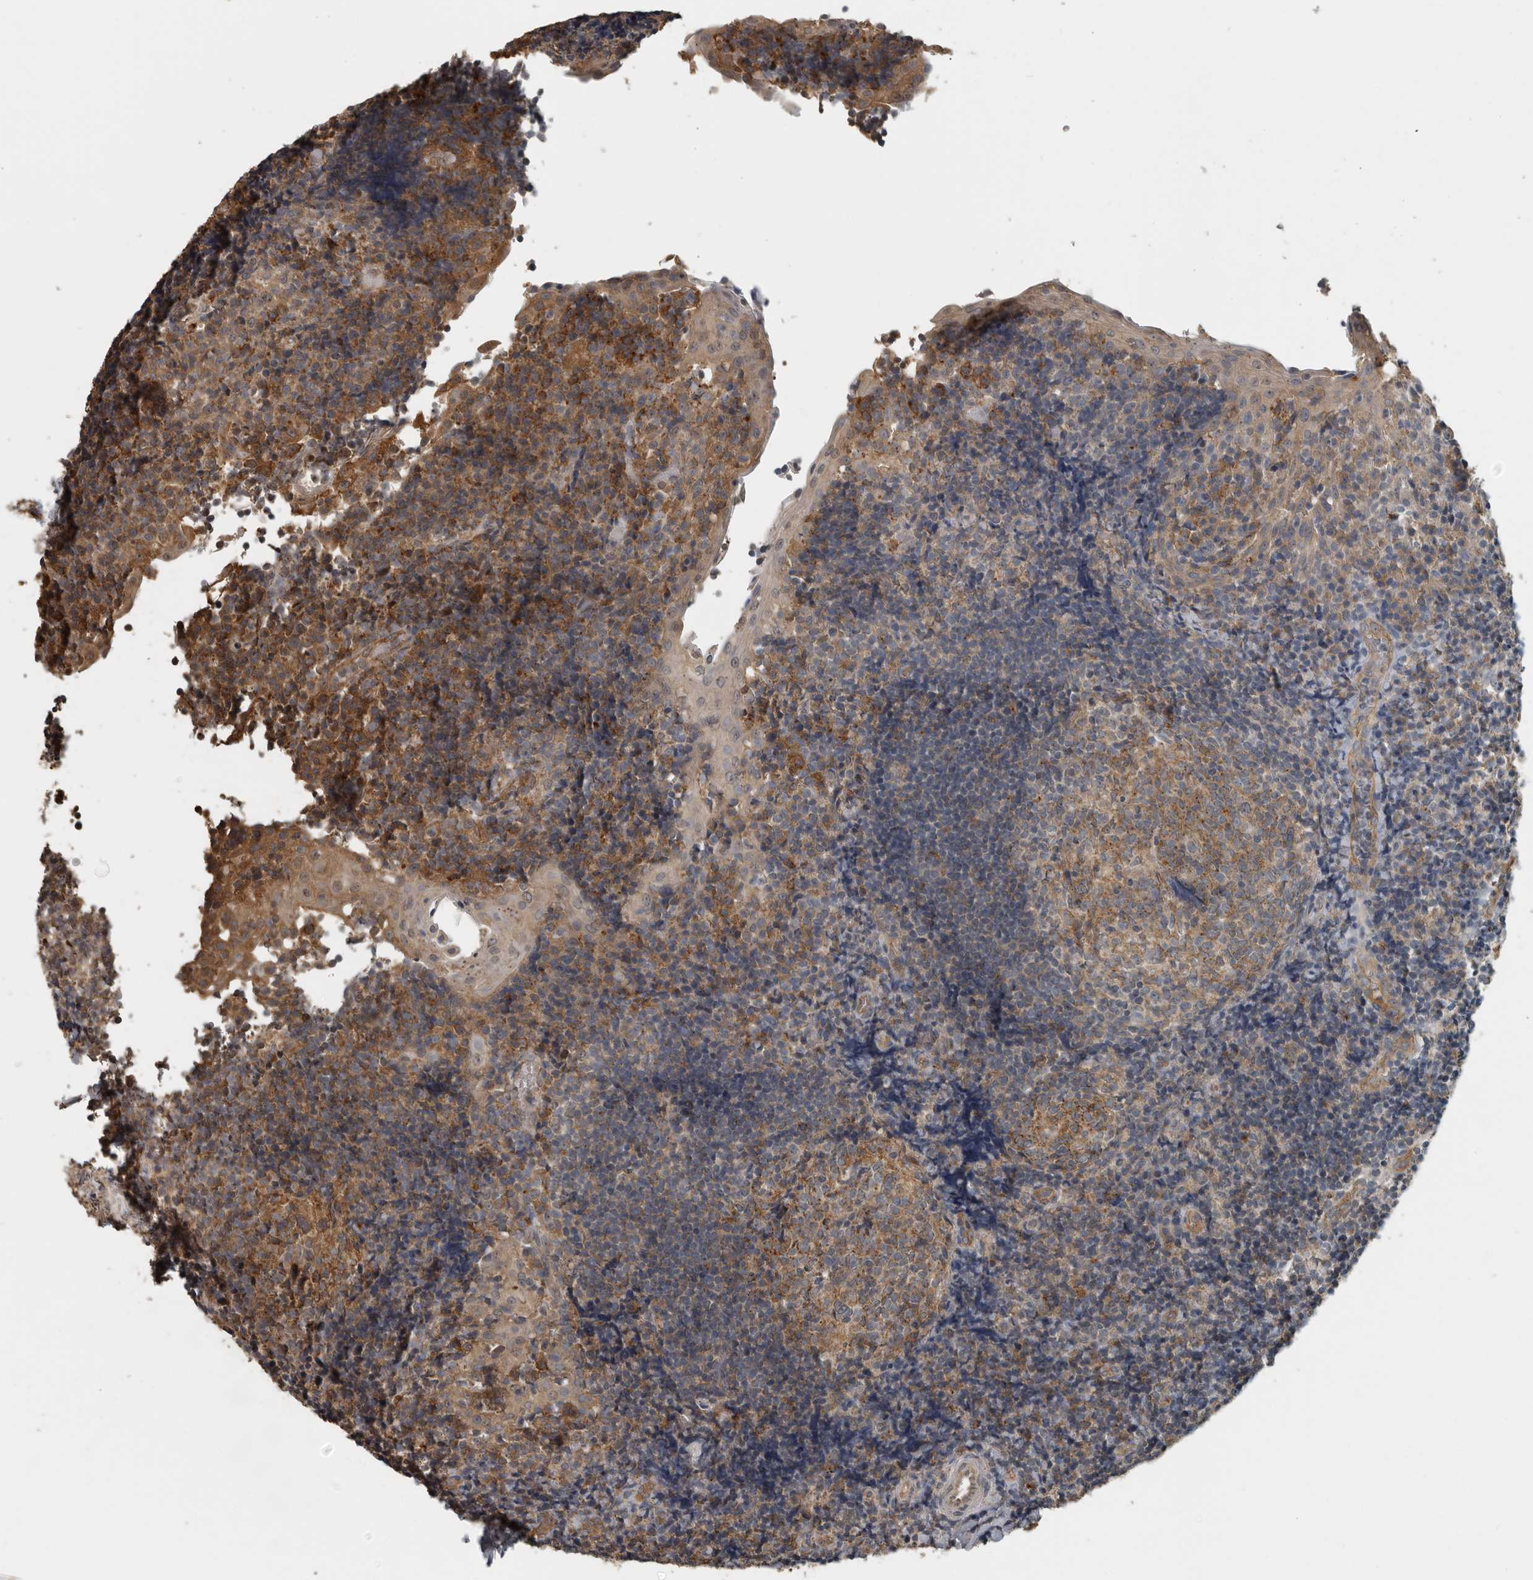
{"staining": {"intensity": "moderate", "quantity": ">75%", "location": "cytoplasmic/membranous"}, "tissue": "tonsil", "cell_type": "Germinal center cells", "image_type": "normal", "snomed": [{"axis": "morphology", "description": "Normal tissue, NOS"}, {"axis": "topography", "description": "Tonsil"}], "caption": "Immunohistochemistry histopathology image of unremarkable tonsil: human tonsil stained using immunohistochemistry demonstrates medium levels of moderate protein expression localized specifically in the cytoplasmic/membranous of germinal center cells, appearing as a cytoplasmic/membranous brown color.", "gene": "AFAP1", "patient": {"sex": "female", "age": 40}}